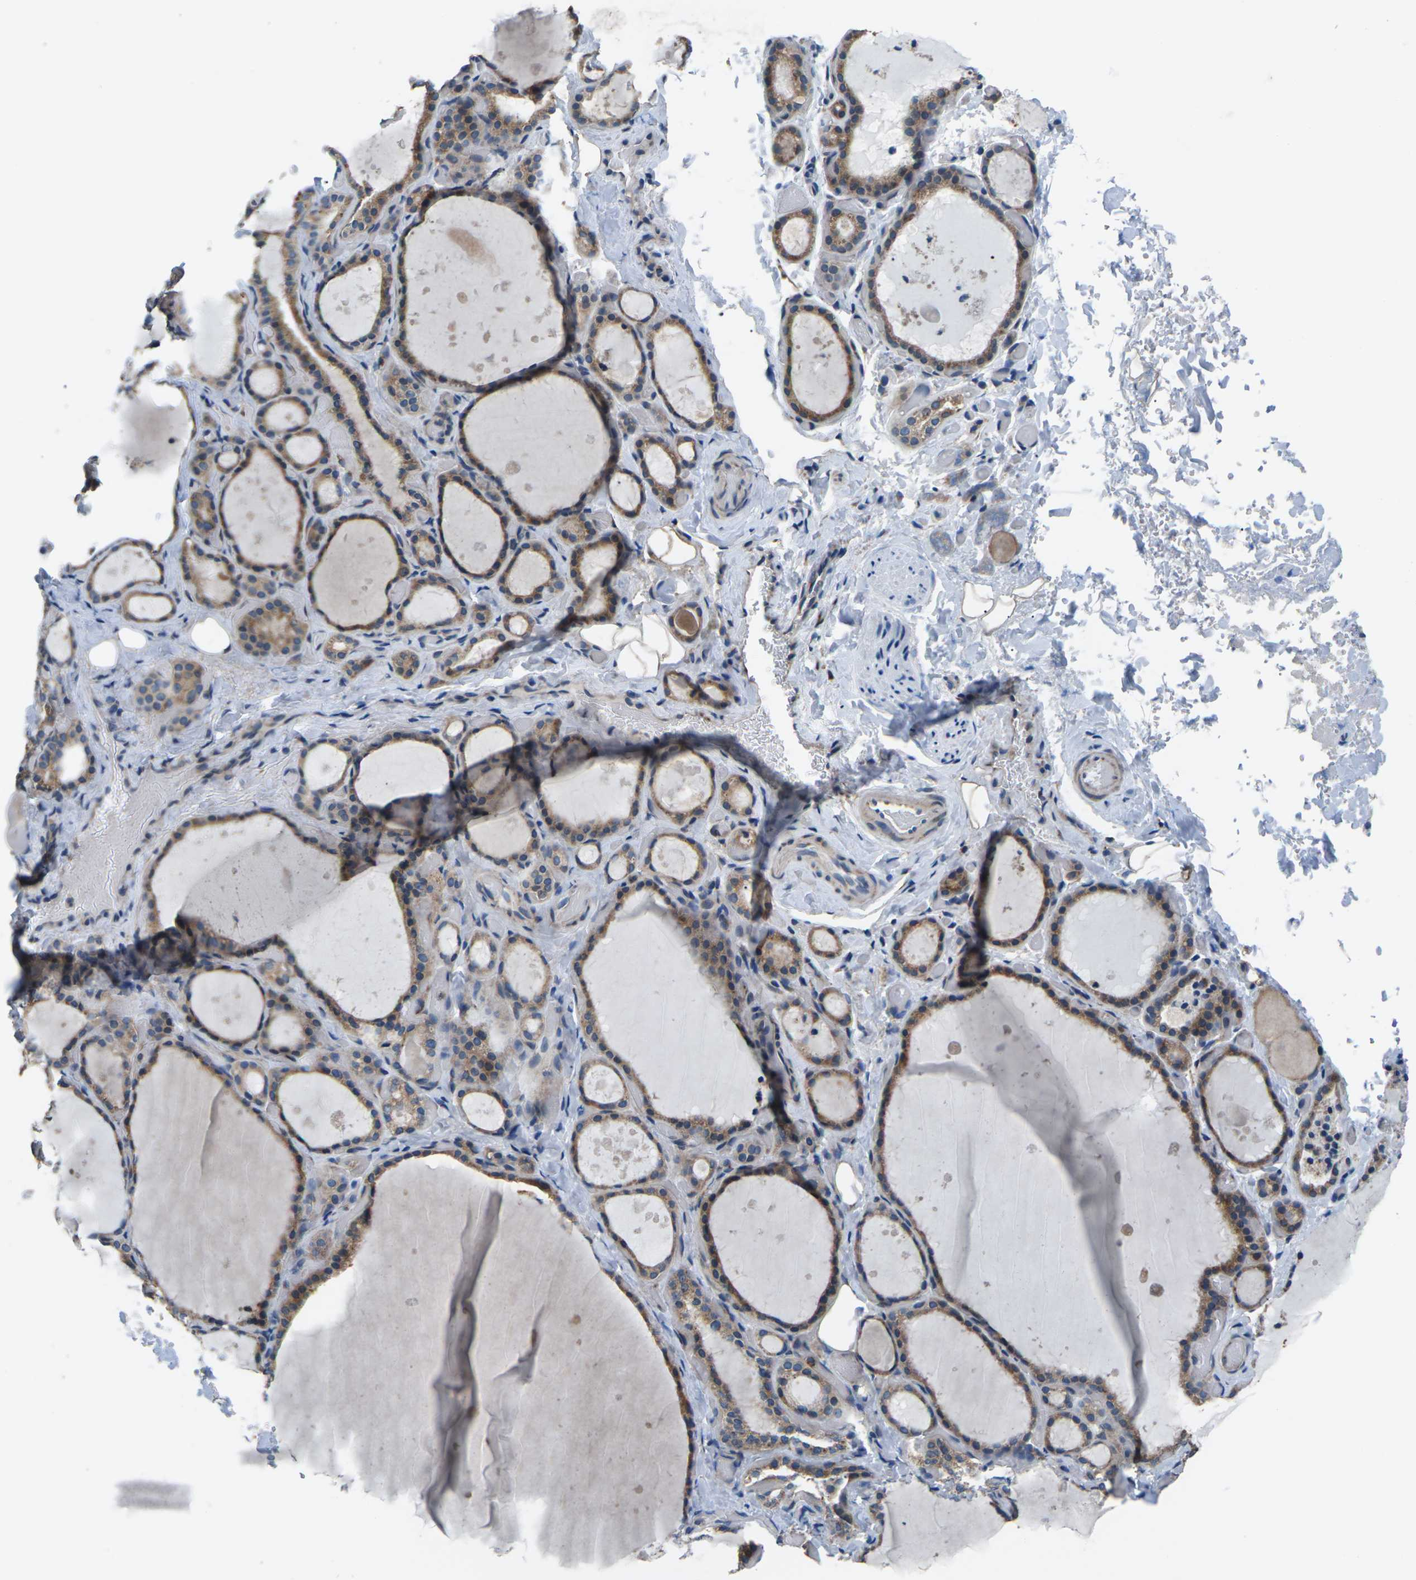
{"staining": {"intensity": "moderate", "quantity": ">75%", "location": "cytoplasmic/membranous"}, "tissue": "thyroid gland", "cell_type": "Glandular cells", "image_type": "normal", "snomed": [{"axis": "morphology", "description": "Normal tissue, NOS"}, {"axis": "topography", "description": "Thyroid gland"}], "caption": "Immunohistochemical staining of normal thyroid gland displays moderate cytoplasmic/membranous protein expression in about >75% of glandular cells.", "gene": "GABRP", "patient": {"sex": "female", "age": 44}}